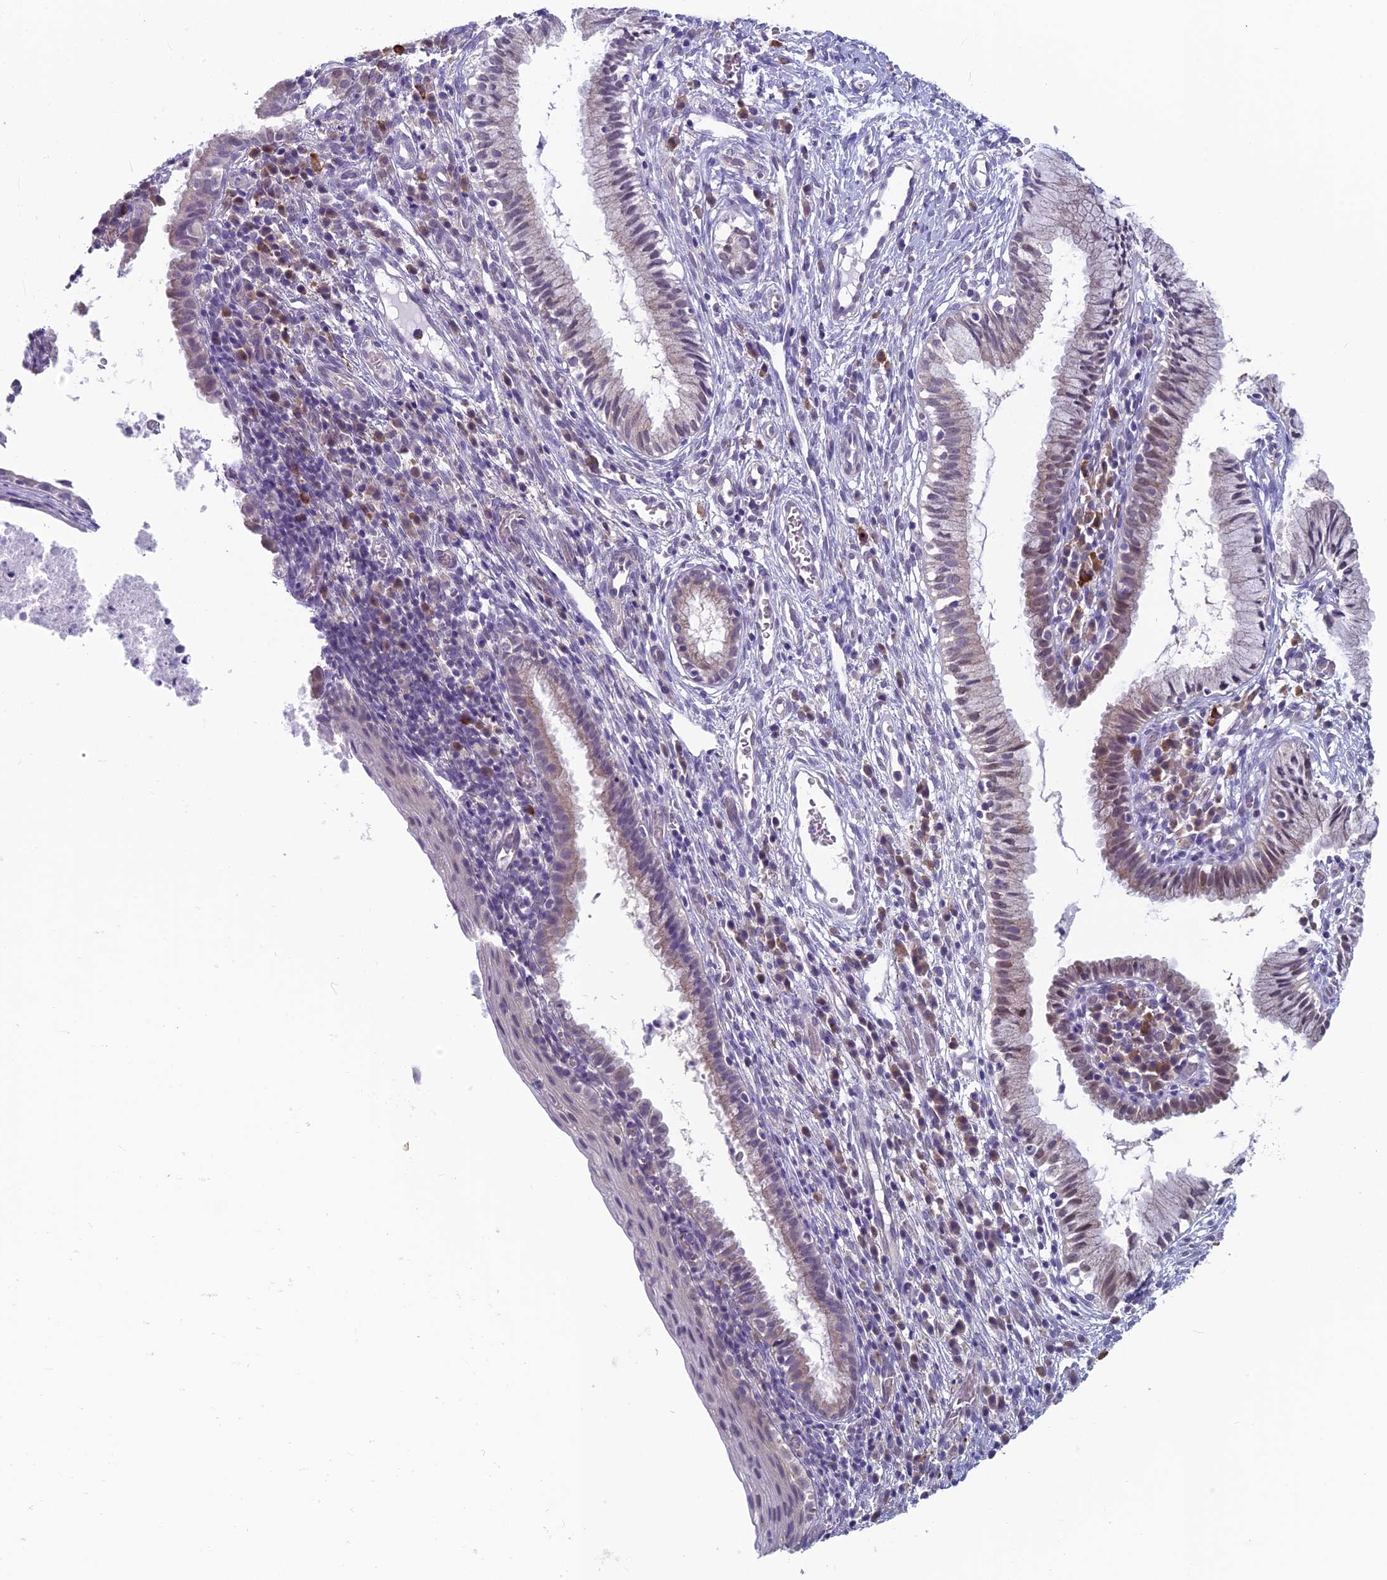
{"staining": {"intensity": "weak", "quantity": "<25%", "location": "cytoplasmic/membranous"}, "tissue": "cervix", "cell_type": "Glandular cells", "image_type": "normal", "snomed": [{"axis": "morphology", "description": "Normal tissue, NOS"}, {"axis": "topography", "description": "Cervix"}], "caption": "Immunohistochemistry photomicrograph of benign human cervix stained for a protein (brown), which reveals no staining in glandular cells. (Stains: DAB immunohistochemistry with hematoxylin counter stain, Microscopy: brightfield microscopy at high magnification).", "gene": "MRI1", "patient": {"sex": "female", "age": 27}}